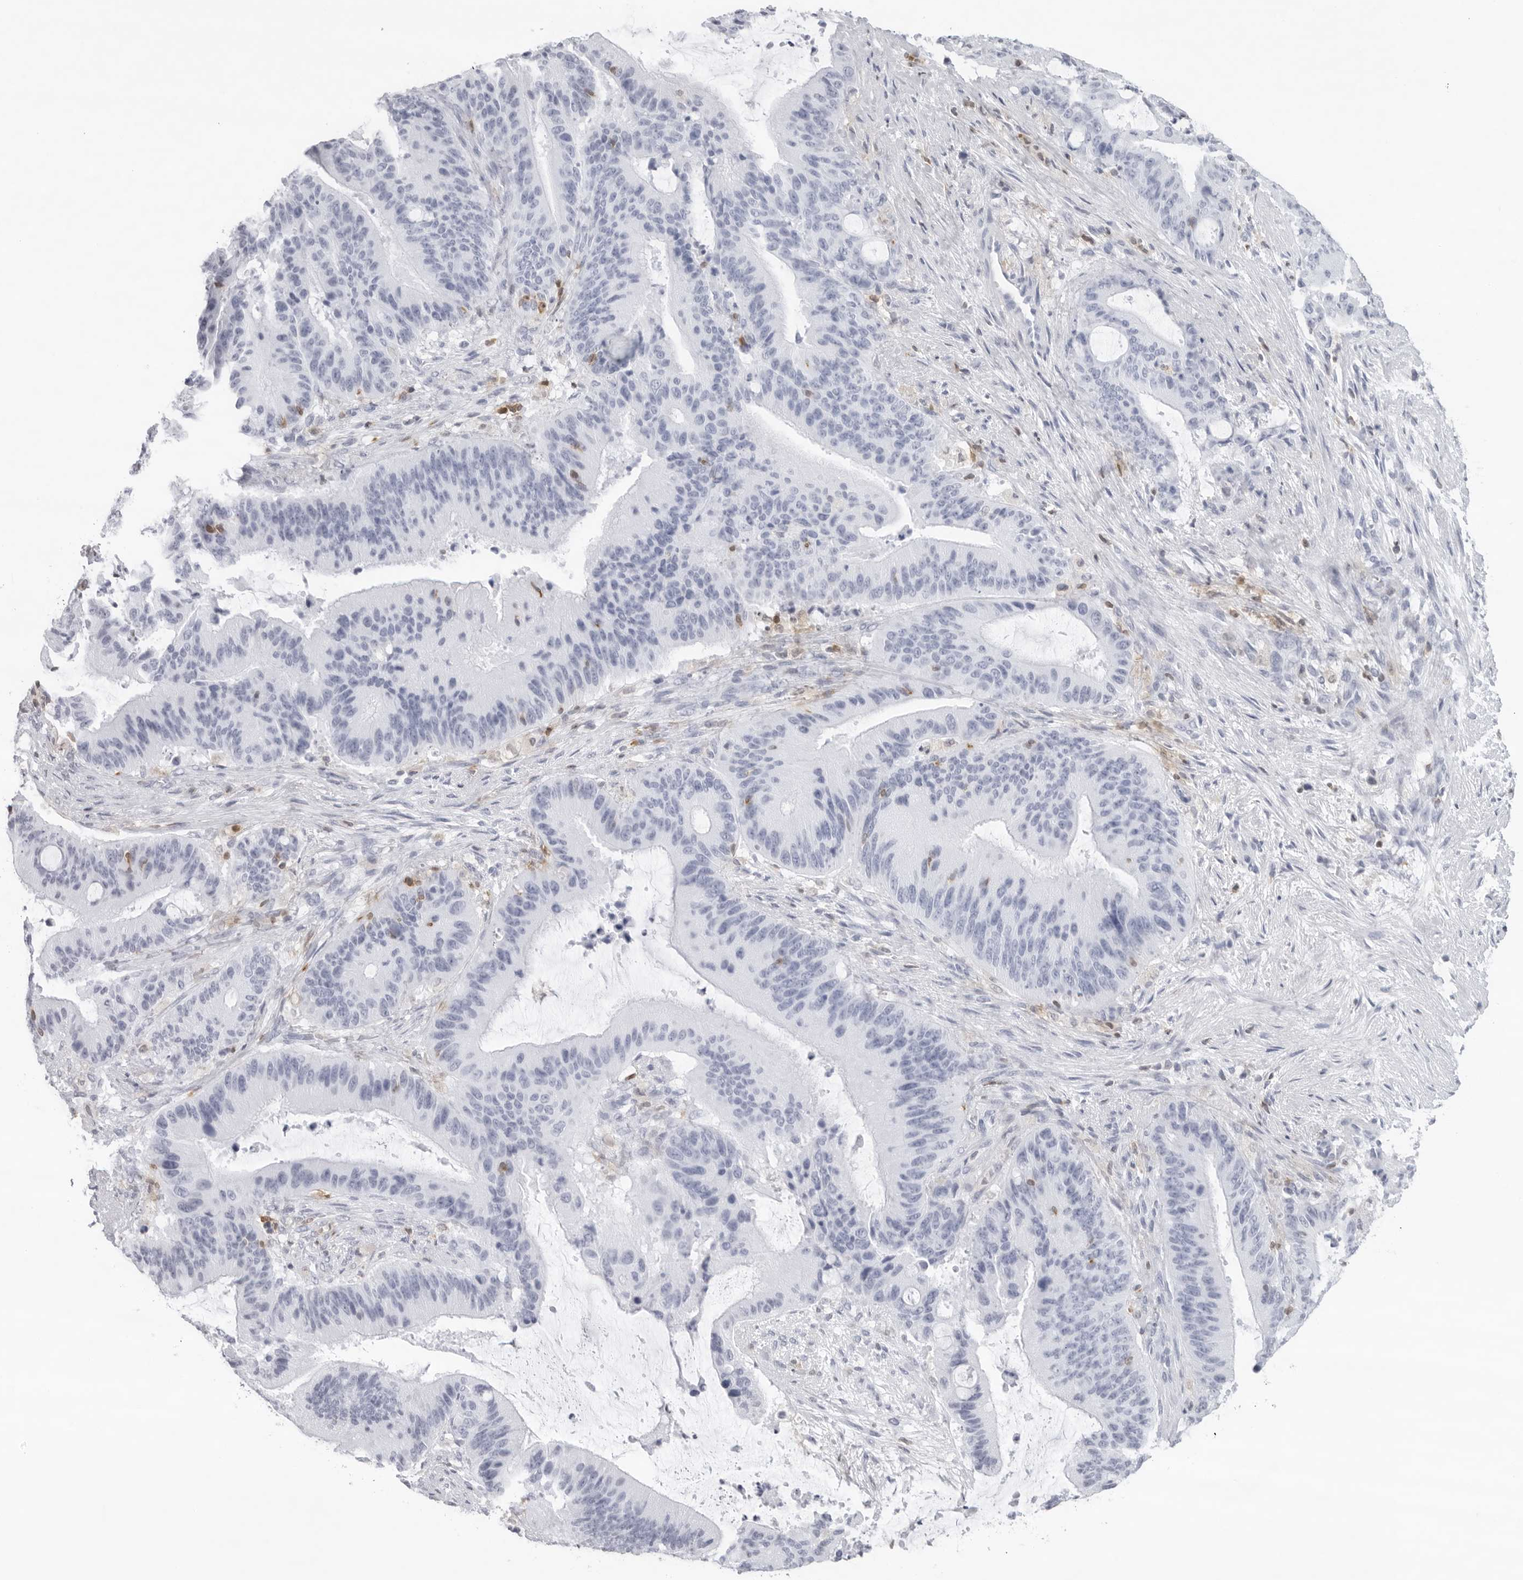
{"staining": {"intensity": "negative", "quantity": "none", "location": "none"}, "tissue": "liver cancer", "cell_type": "Tumor cells", "image_type": "cancer", "snomed": [{"axis": "morphology", "description": "Normal tissue, NOS"}, {"axis": "morphology", "description": "Cholangiocarcinoma"}, {"axis": "topography", "description": "Liver"}, {"axis": "topography", "description": "Peripheral nerve tissue"}], "caption": "Protein analysis of cholangiocarcinoma (liver) reveals no significant staining in tumor cells. Brightfield microscopy of immunohistochemistry stained with DAB (3,3'-diaminobenzidine) (brown) and hematoxylin (blue), captured at high magnification.", "gene": "FMNL1", "patient": {"sex": "female", "age": 73}}